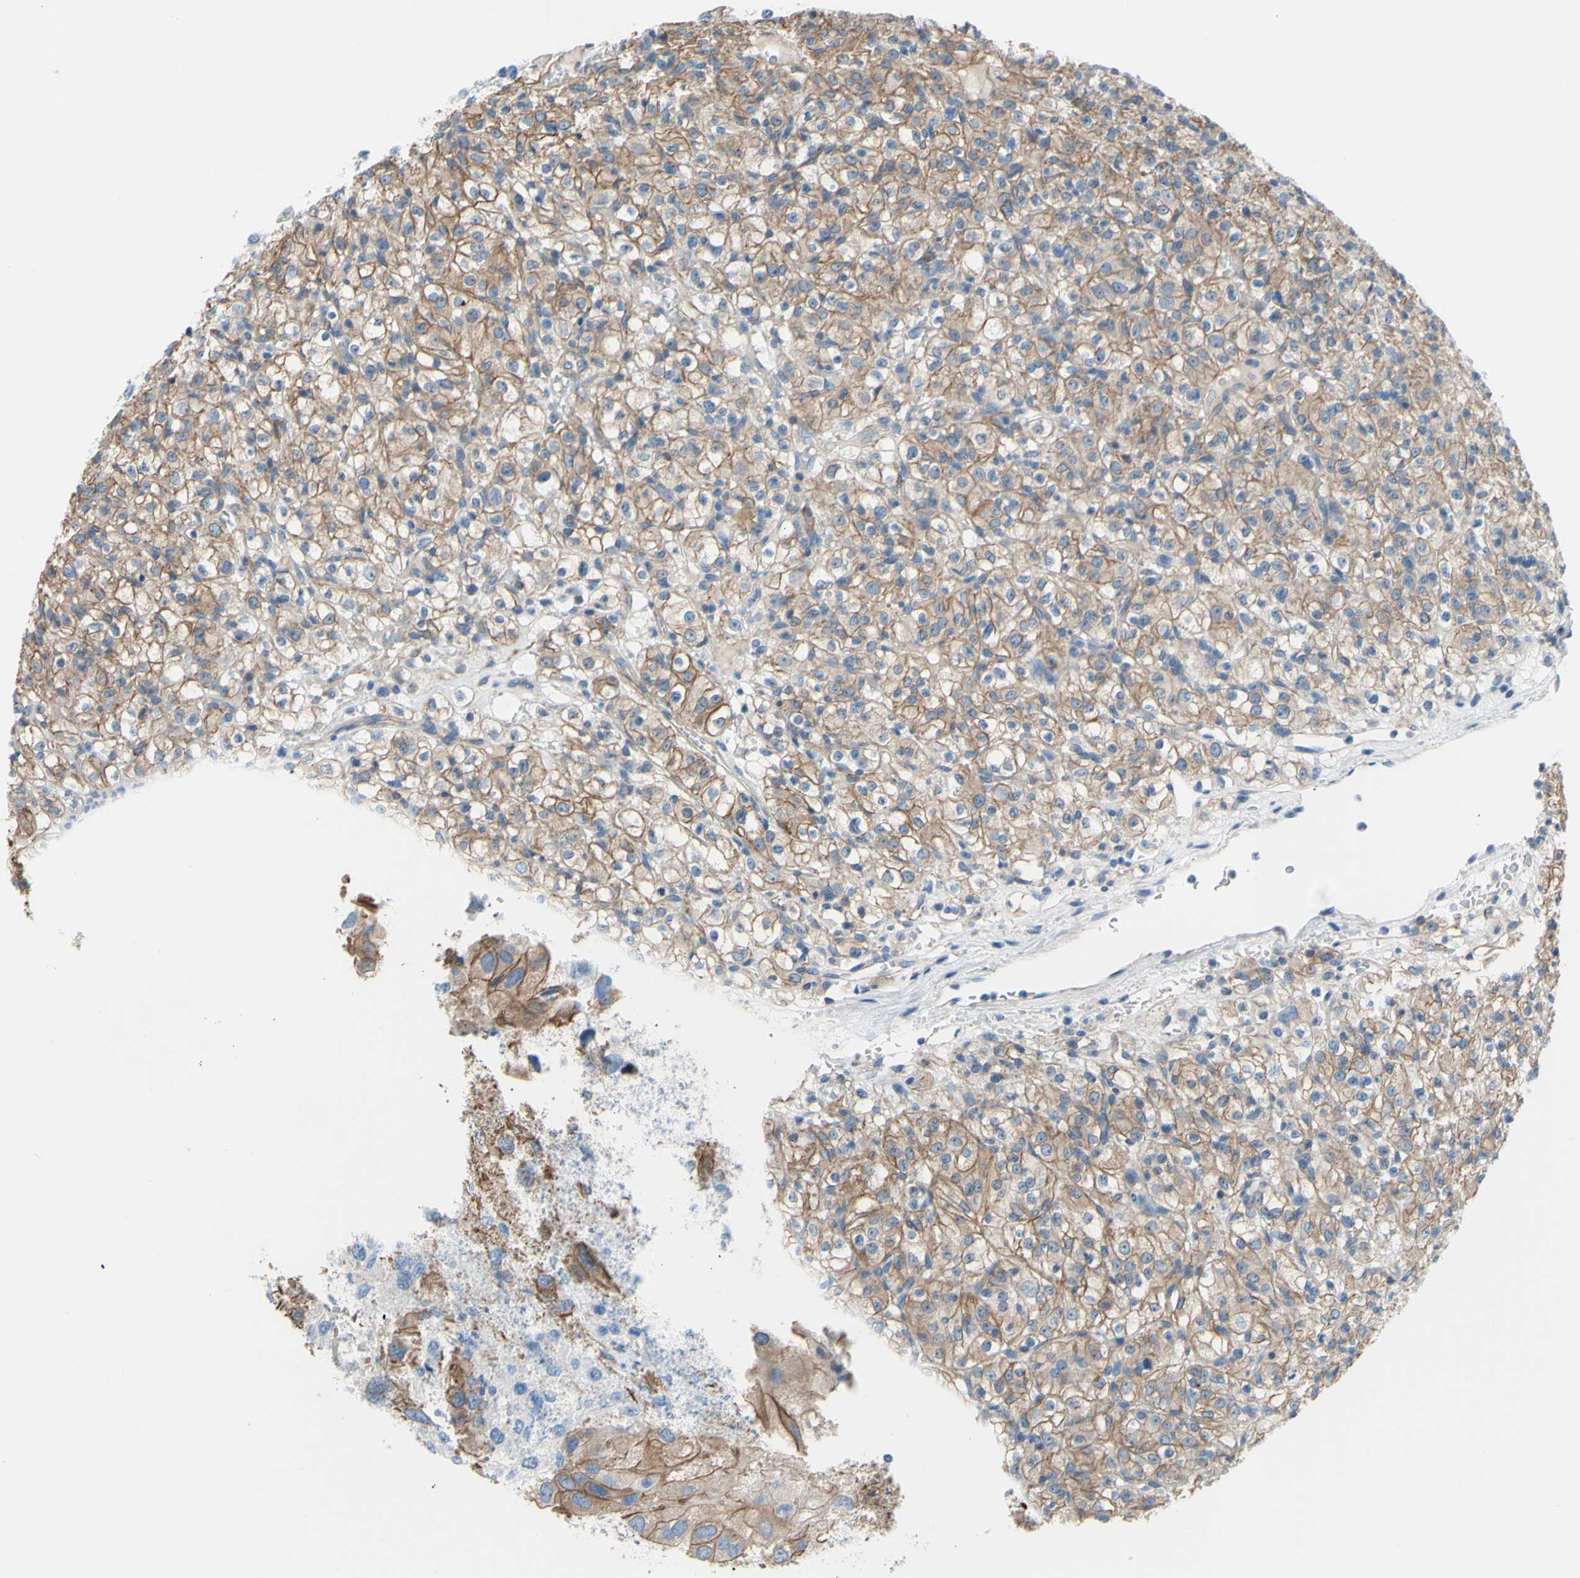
{"staining": {"intensity": "weak", "quantity": ">75%", "location": "cytoplasmic/membranous"}, "tissue": "renal cancer", "cell_type": "Tumor cells", "image_type": "cancer", "snomed": [{"axis": "morphology", "description": "Normal tissue, NOS"}, {"axis": "morphology", "description": "Adenocarcinoma, NOS"}, {"axis": "topography", "description": "Kidney"}], "caption": "Immunohistochemical staining of renal cancer (adenocarcinoma) reveals low levels of weak cytoplasmic/membranous protein positivity in about >75% of tumor cells. (DAB (3,3'-diaminobenzidine) IHC with brightfield microscopy, high magnification).", "gene": "ADD1", "patient": {"sex": "female", "age": 72}}